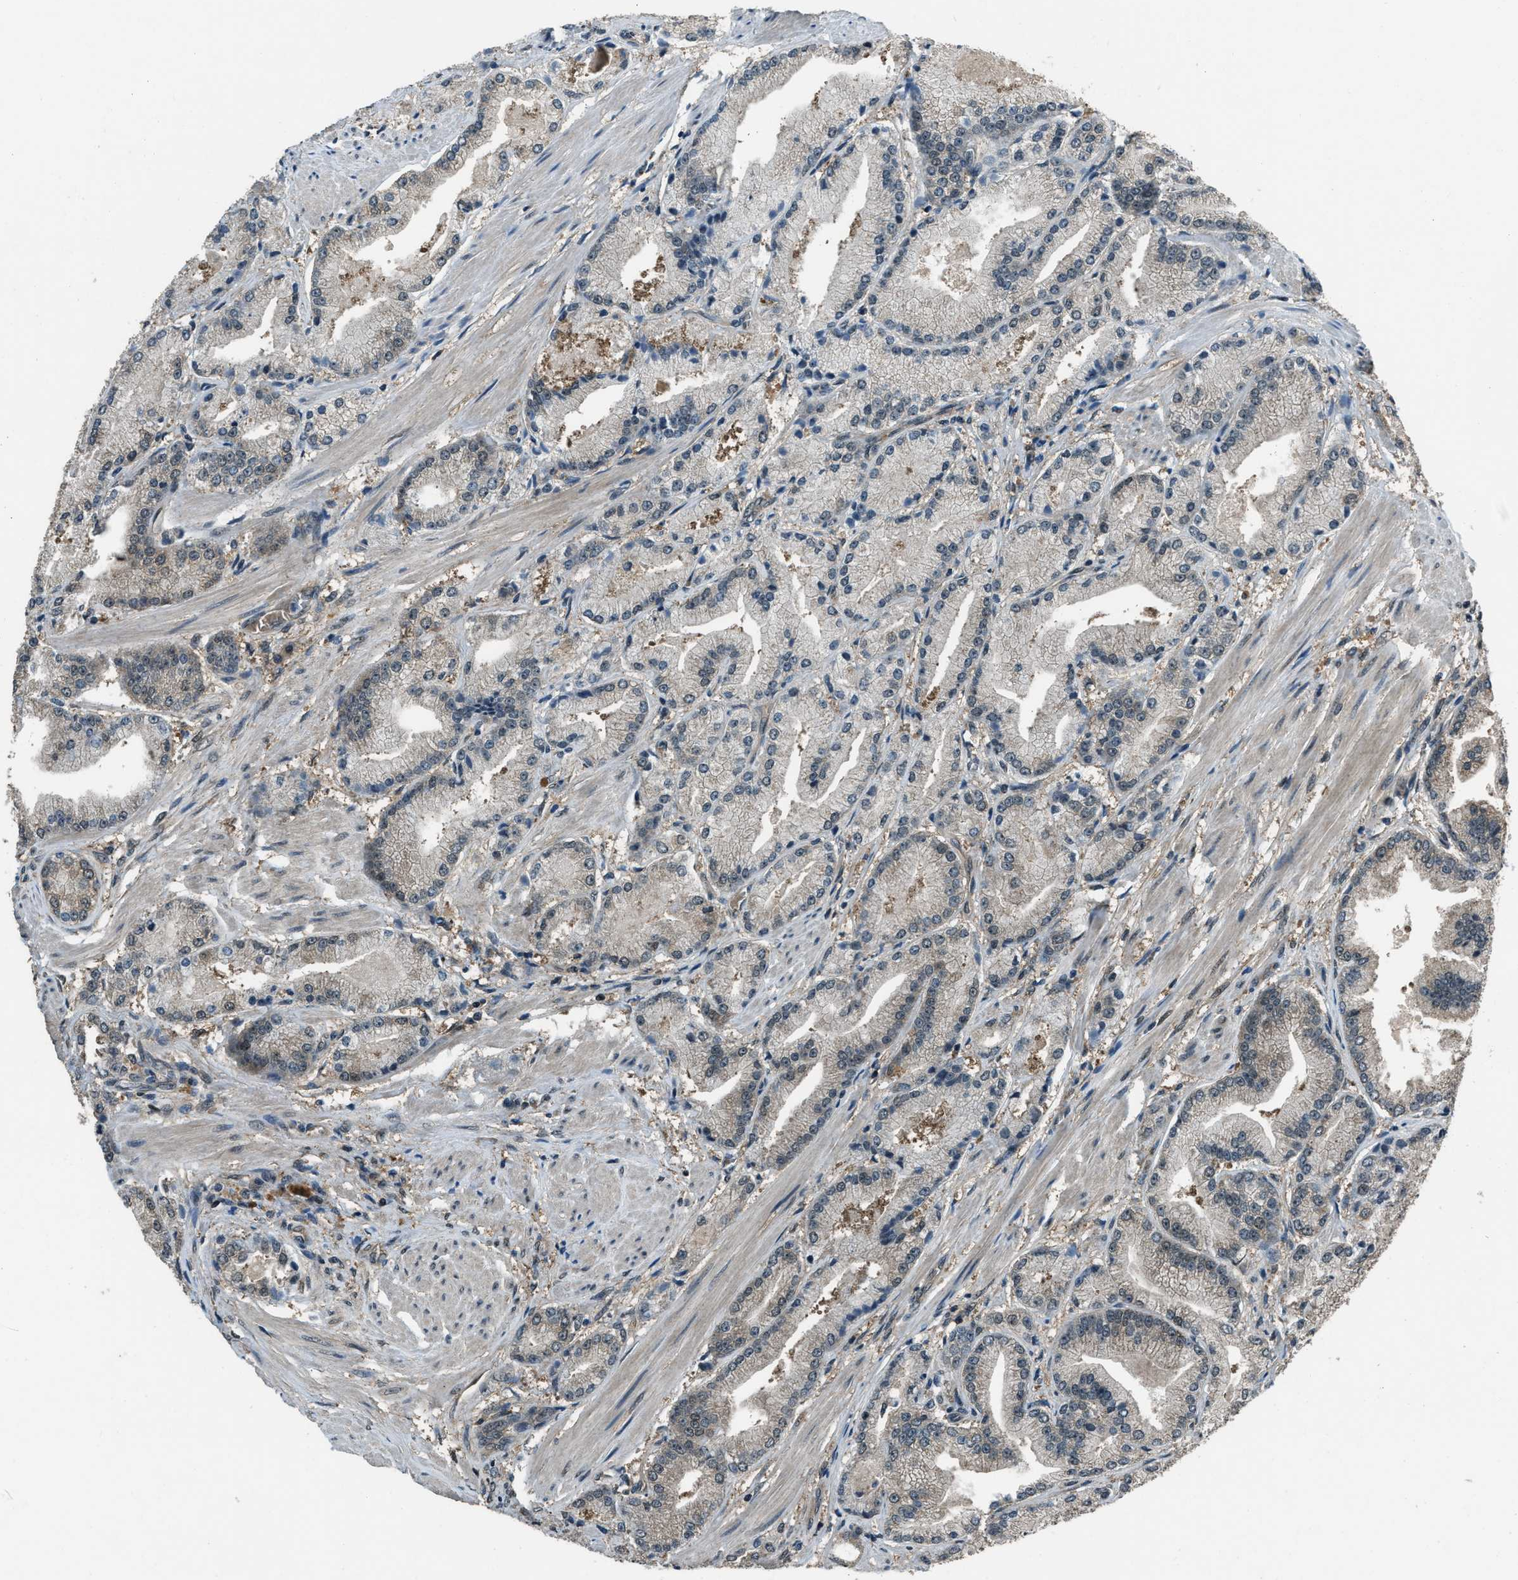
{"staining": {"intensity": "weak", "quantity": "25%-75%", "location": "cytoplasmic/membranous"}, "tissue": "prostate cancer", "cell_type": "Tumor cells", "image_type": "cancer", "snomed": [{"axis": "morphology", "description": "Adenocarcinoma, High grade"}, {"axis": "topography", "description": "Prostate"}], "caption": "Immunohistochemical staining of prostate high-grade adenocarcinoma displays low levels of weak cytoplasmic/membranous positivity in approximately 25%-75% of tumor cells. (IHC, brightfield microscopy, high magnification).", "gene": "NUDCD3", "patient": {"sex": "male", "age": 50}}